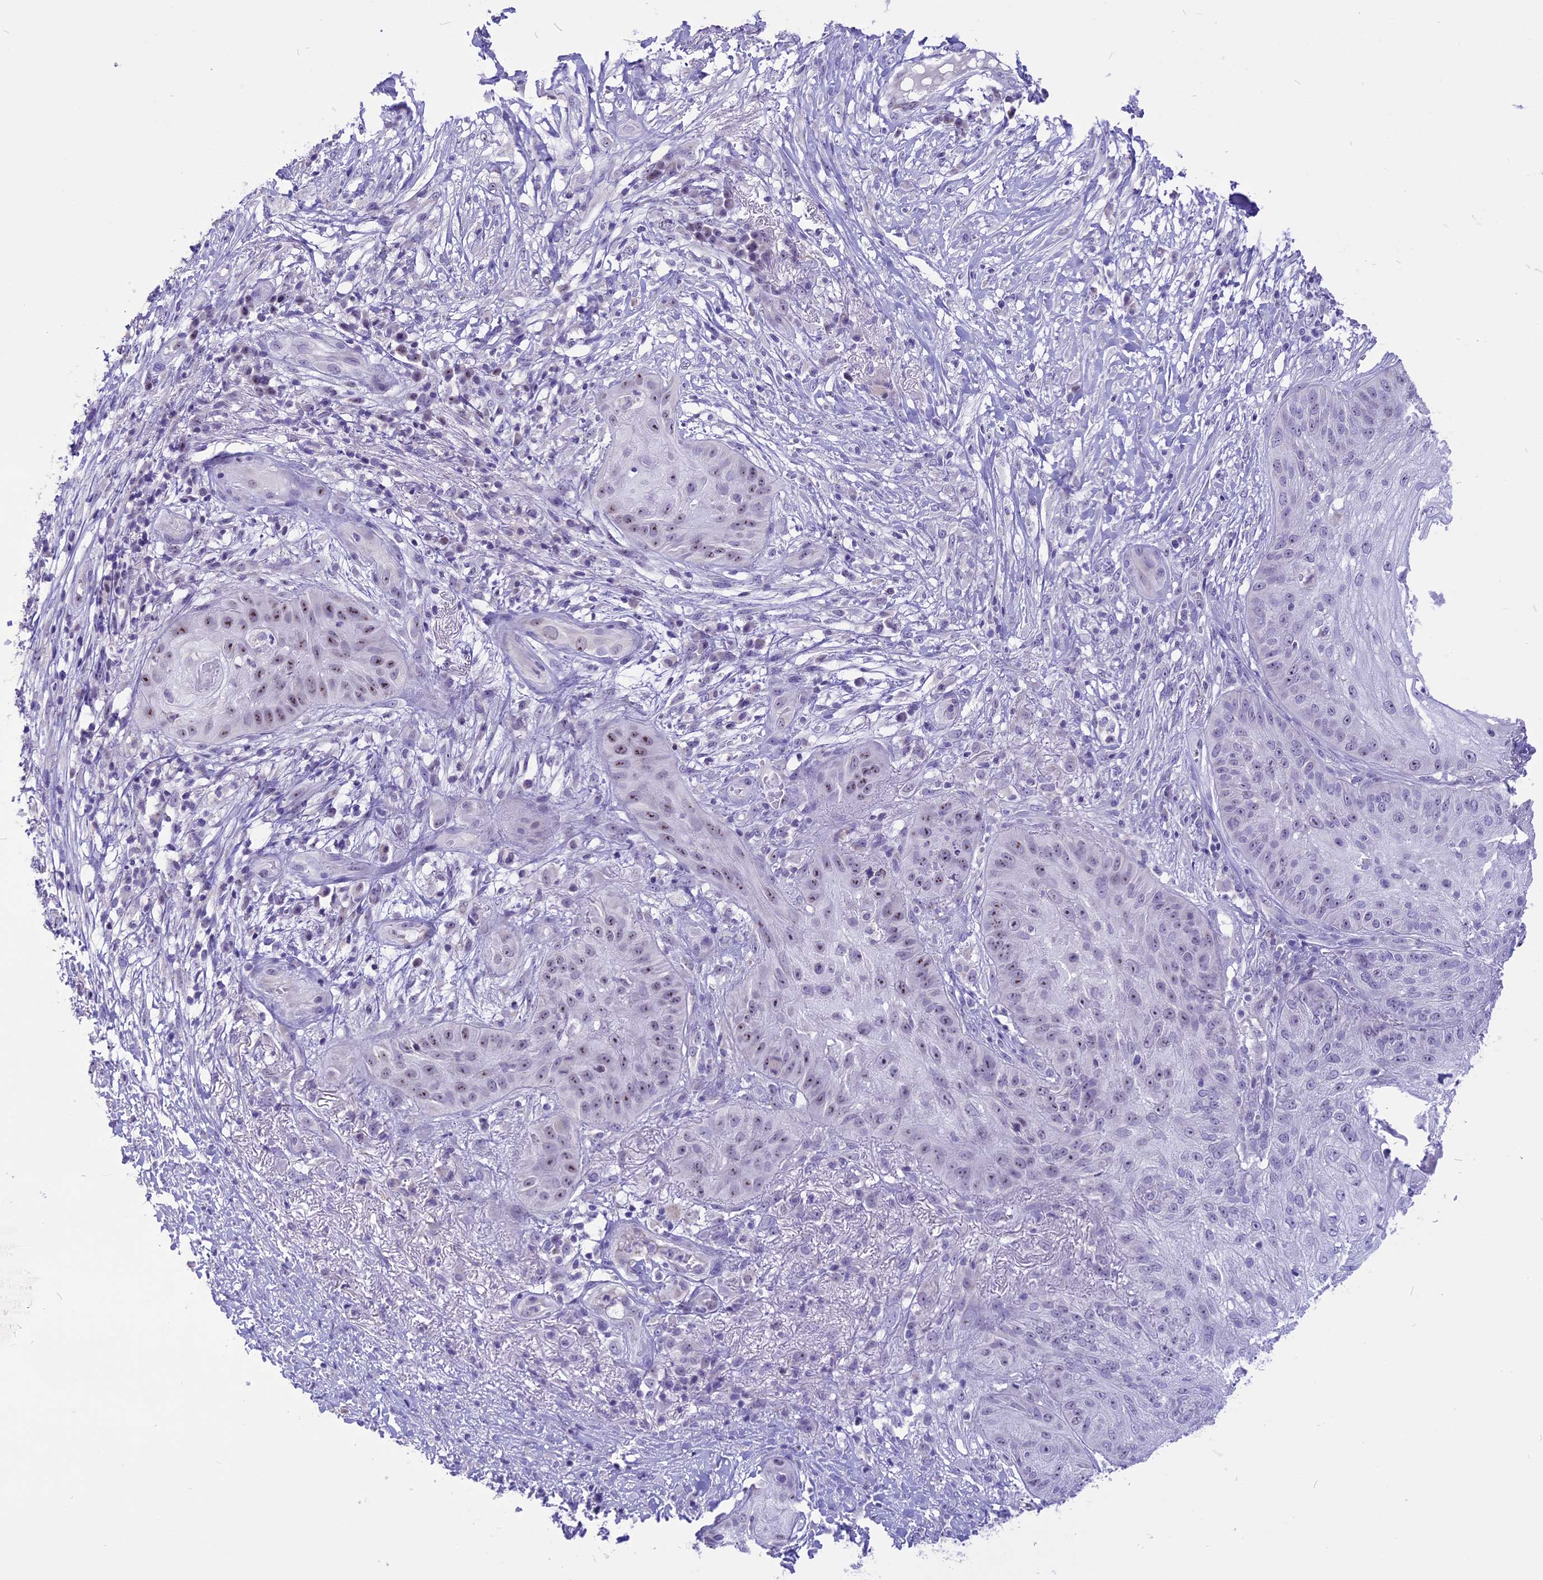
{"staining": {"intensity": "moderate", "quantity": "<25%", "location": "nuclear"}, "tissue": "skin cancer", "cell_type": "Tumor cells", "image_type": "cancer", "snomed": [{"axis": "morphology", "description": "Squamous cell carcinoma, NOS"}, {"axis": "topography", "description": "Skin"}], "caption": "Immunohistochemistry (IHC) of skin cancer (squamous cell carcinoma) reveals low levels of moderate nuclear positivity in approximately <25% of tumor cells. (DAB (3,3'-diaminobenzidine) IHC, brown staining for protein, blue staining for nuclei).", "gene": "CMSS1", "patient": {"sex": "male", "age": 70}}